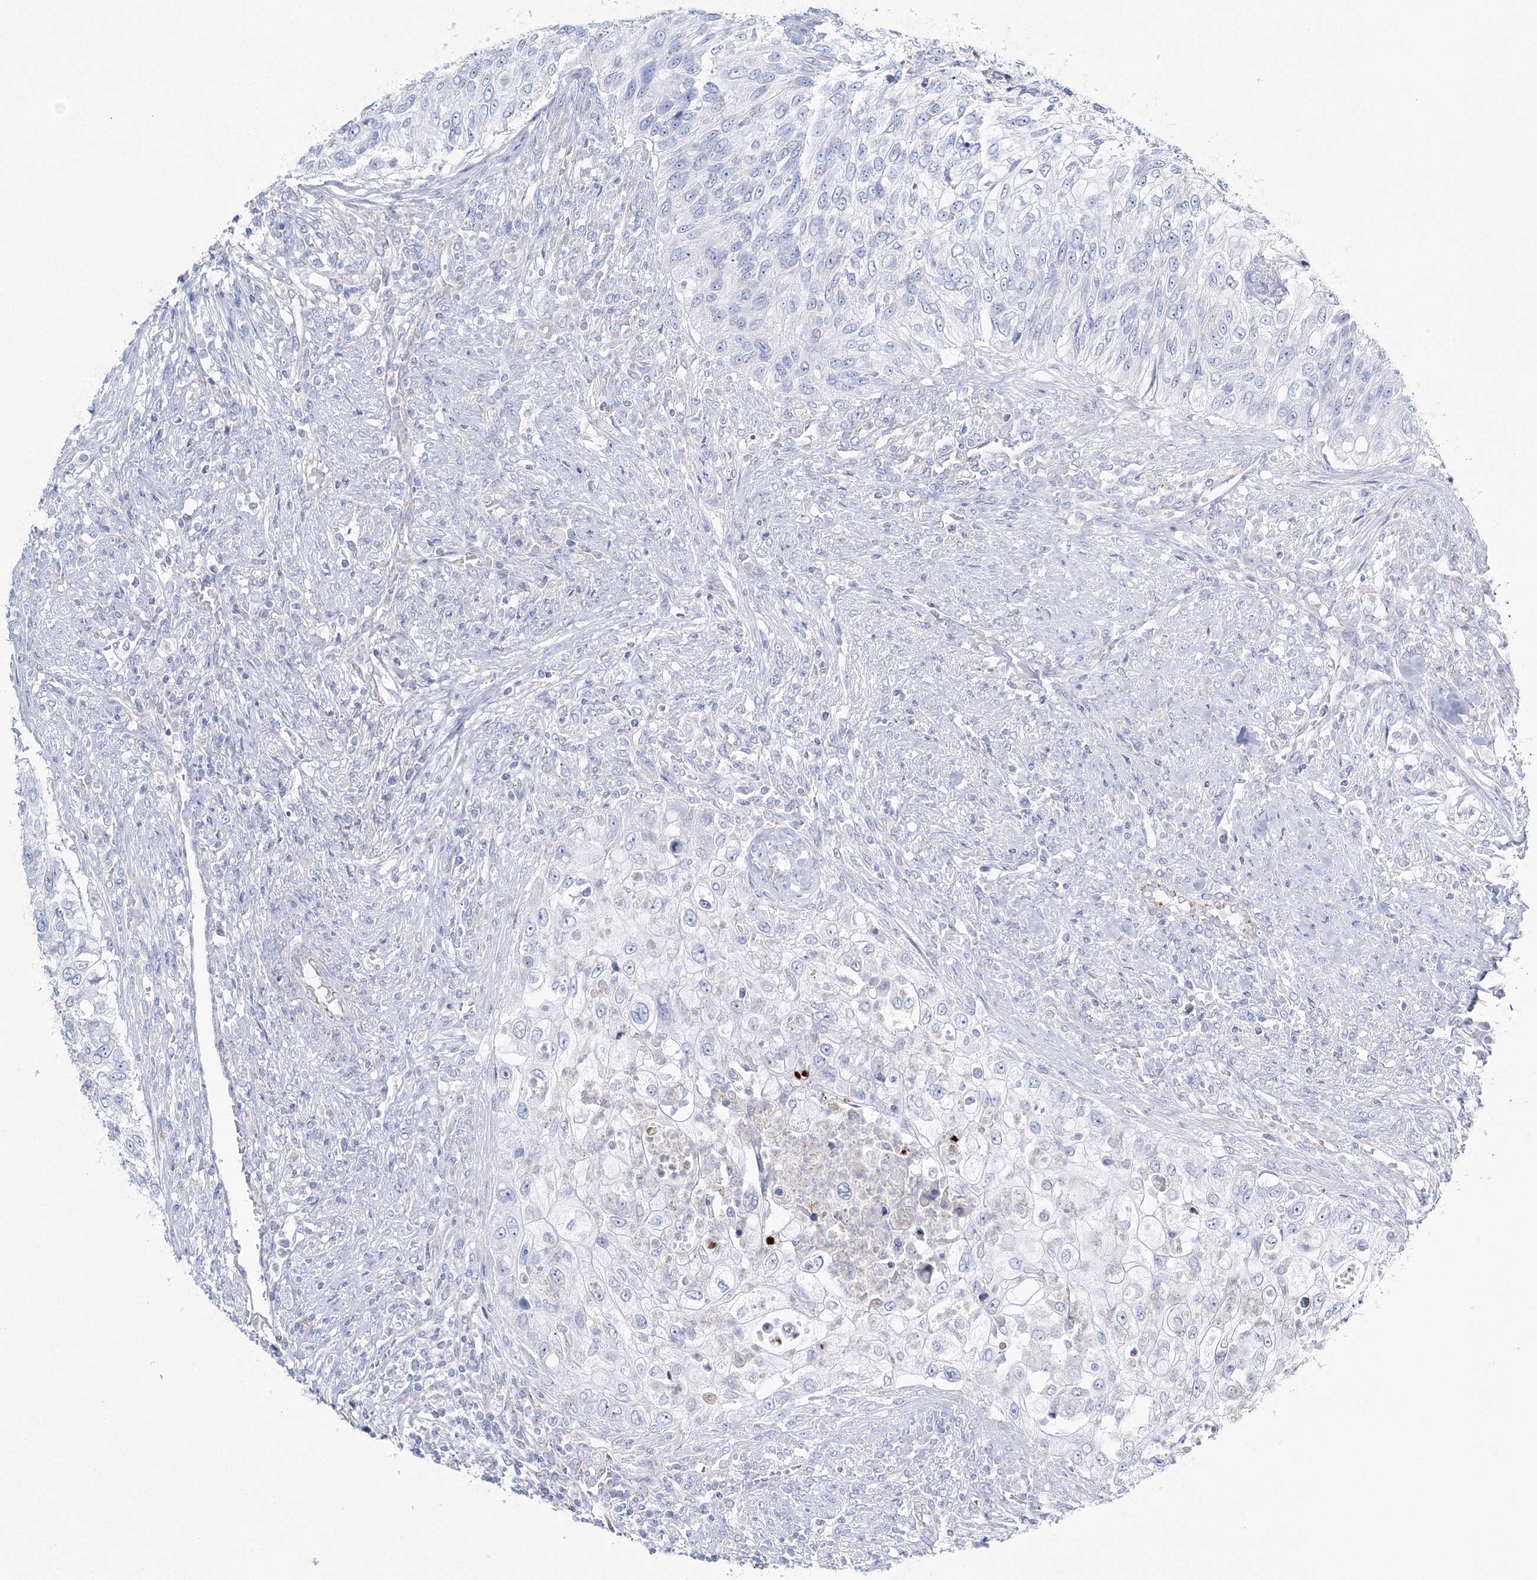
{"staining": {"intensity": "negative", "quantity": "none", "location": "none"}, "tissue": "urothelial cancer", "cell_type": "Tumor cells", "image_type": "cancer", "snomed": [{"axis": "morphology", "description": "Urothelial carcinoma, High grade"}, {"axis": "topography", "description": "Urinary bladder"}], "caption": "DAB (3,3'-diaminobenzidine) immunohistochemical staining of urothelial cancer displays no significant expression in tumor cells. (DAB (3,3'-diaminobenzidine) IHC with hematoxylin counter stain).", "gene": "HIBCH", "patient": {"sex": "female", "age": 60}}